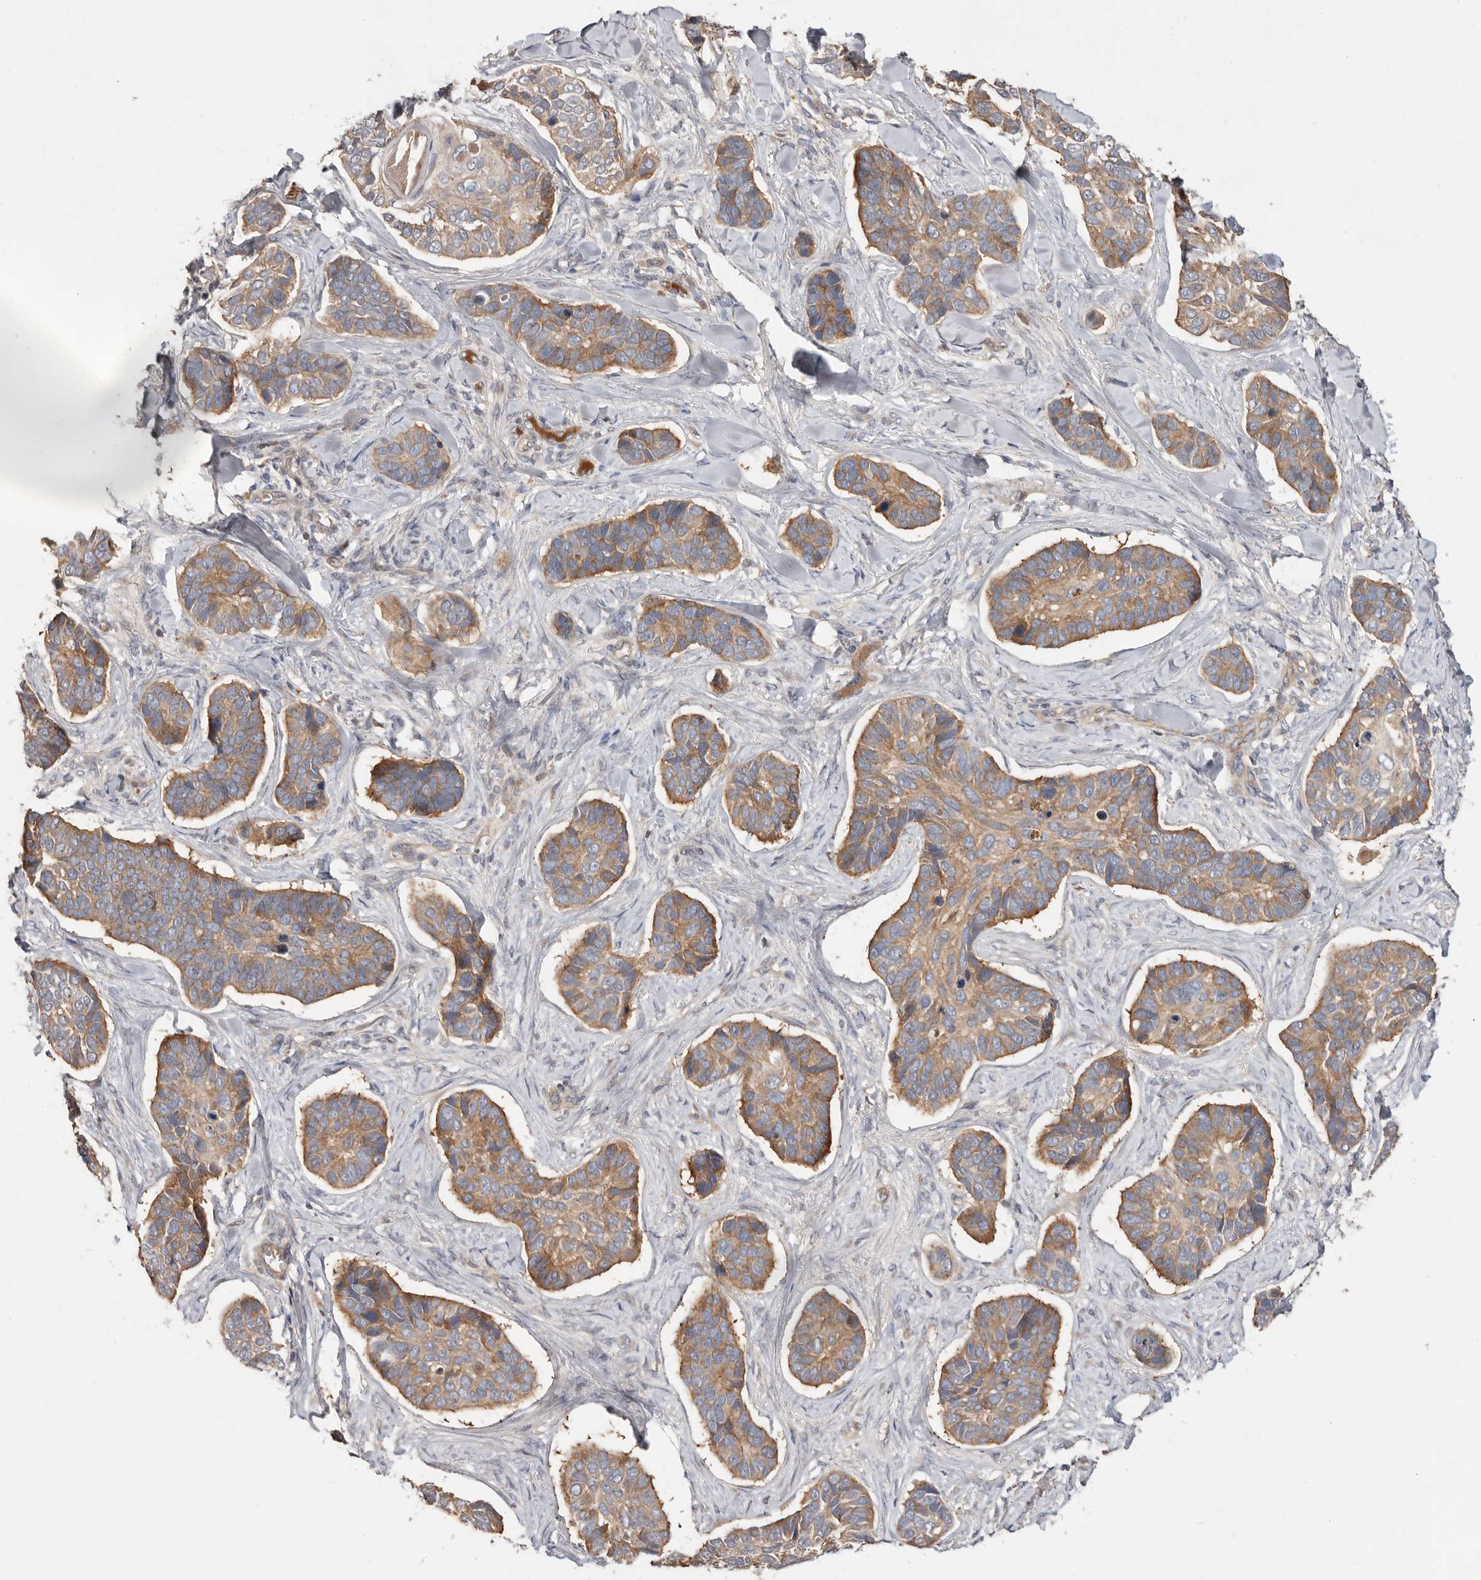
{"staining": {"intensity": "moderate", "quantity": ">75%", "location": "cytoplasmic/membranous"}, "tissue": "skin cancer", "cell_type": "Tumor cells", "image_type": "cancer", "snomed": [{"axis": "morphology", "description": "Basal cell carcinoma"}, {"axis": "topography", "description": "Skin"}], "caption": "Skin cancer (basal cell carcinoma) stained with DAB (3,3'-diaminobenzidine) immunohistochemistry (IHC) reveals medium levels of moderate cytoplasmic/membranous staining in about >75% of tumor cells. The protein of interest is stained brown, and the nuclei are stained in blue (DAB IHC with brightfield microscopy, high magnification).", "gene": "DOP1A", "patient": {"sex": "male", "age": 62}}